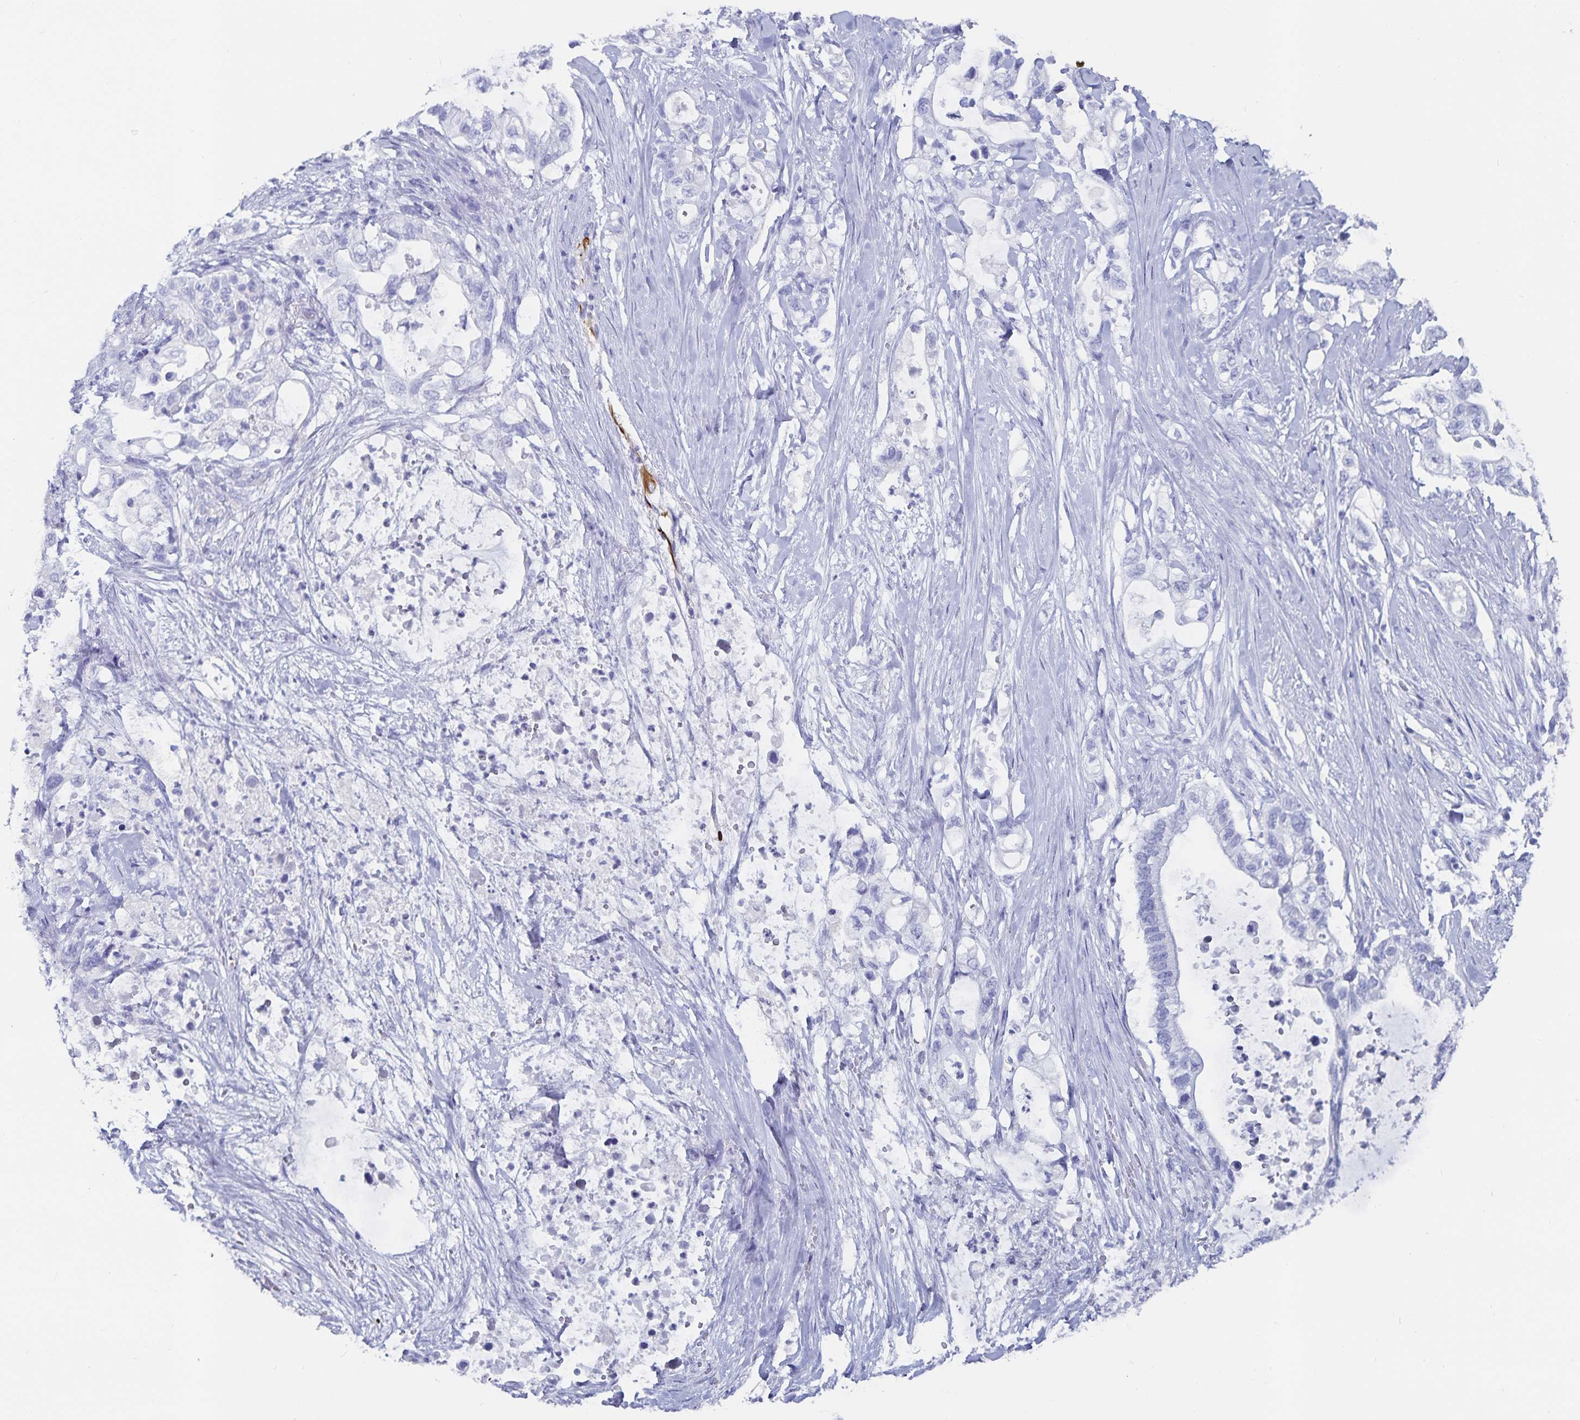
{"staining": {"intensity": "negative", "quantity": "none", "location": "none"}, "tissue": "pancreatic cancer", "cell_type": "Tumor cells", "image_type": "cancer", "snomed": [{"axis": "morphology", "description": "Adenocarcinoma, NOS"}, {"axis": "topography", "description": "Pancreas"}], "caption": "An immunohistochemistry histopathology image of pancreatic adenocarcinoma is shown. There is no staining in tumor cells of pancreatic adenocarcinoma.", "gene": "C19orf73", "patient": {"sex": "female", "age": 72}}